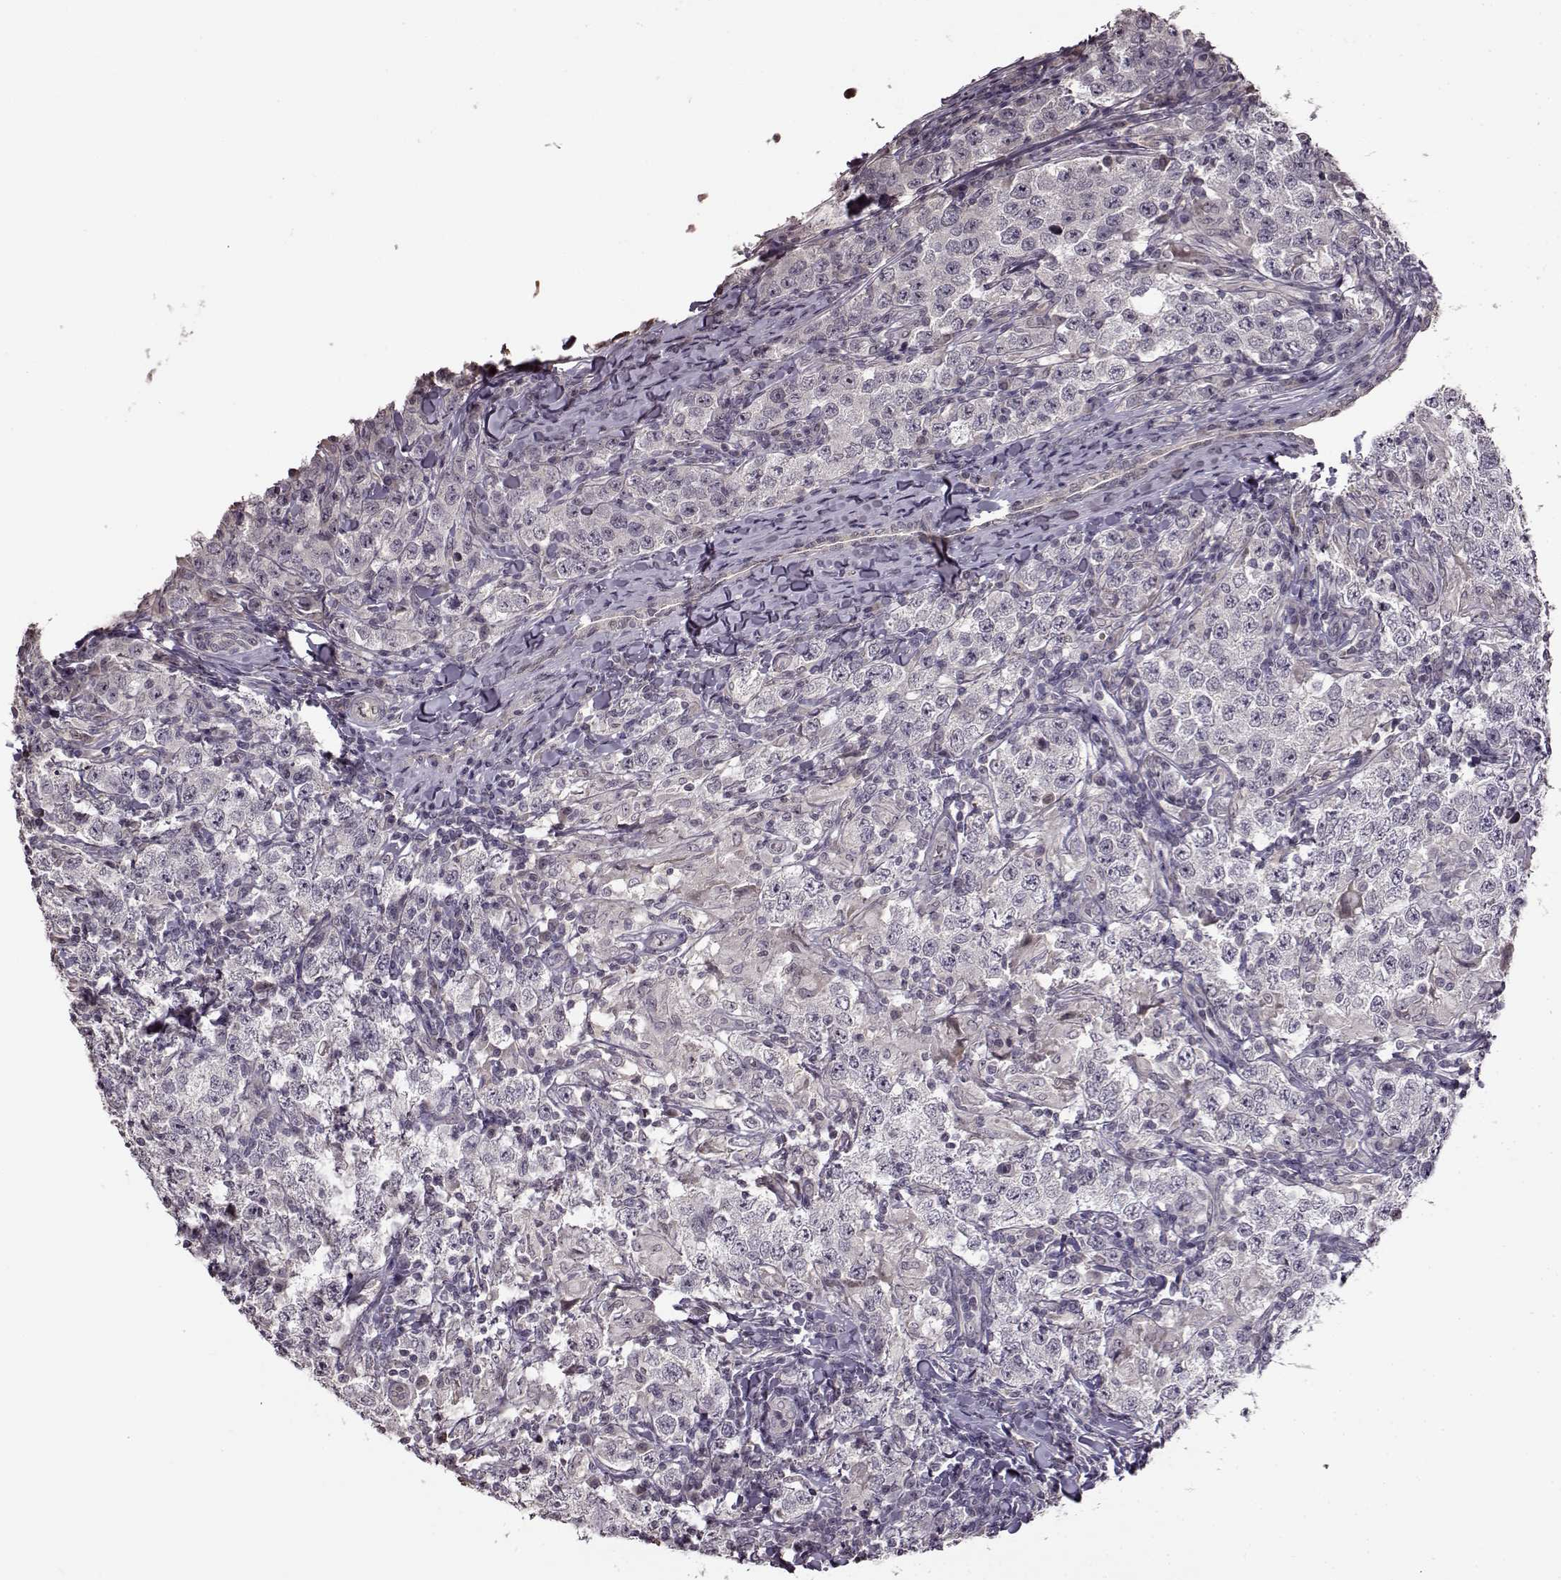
{"staining": {"intensity": "negative", "quantity": "none", "location": "none"}, "tissue": "testis cancer", "cell_type": "Tumor cells", "image_type": "cancer", "snomed": [{"axis": "morphology", "description": "Seminoma, NOS"}, {"axis": "morphology", "description": "Carcinoma, Embryonal, NOS"}, {"axis": "topography", "description": "Testis"}], "caption": "A histopathology image of testis seminoma stained for a protein displays no brown staining in tumor cells.", "gene": "FSHB", "patient": {"sex": "male", "age": 41}}